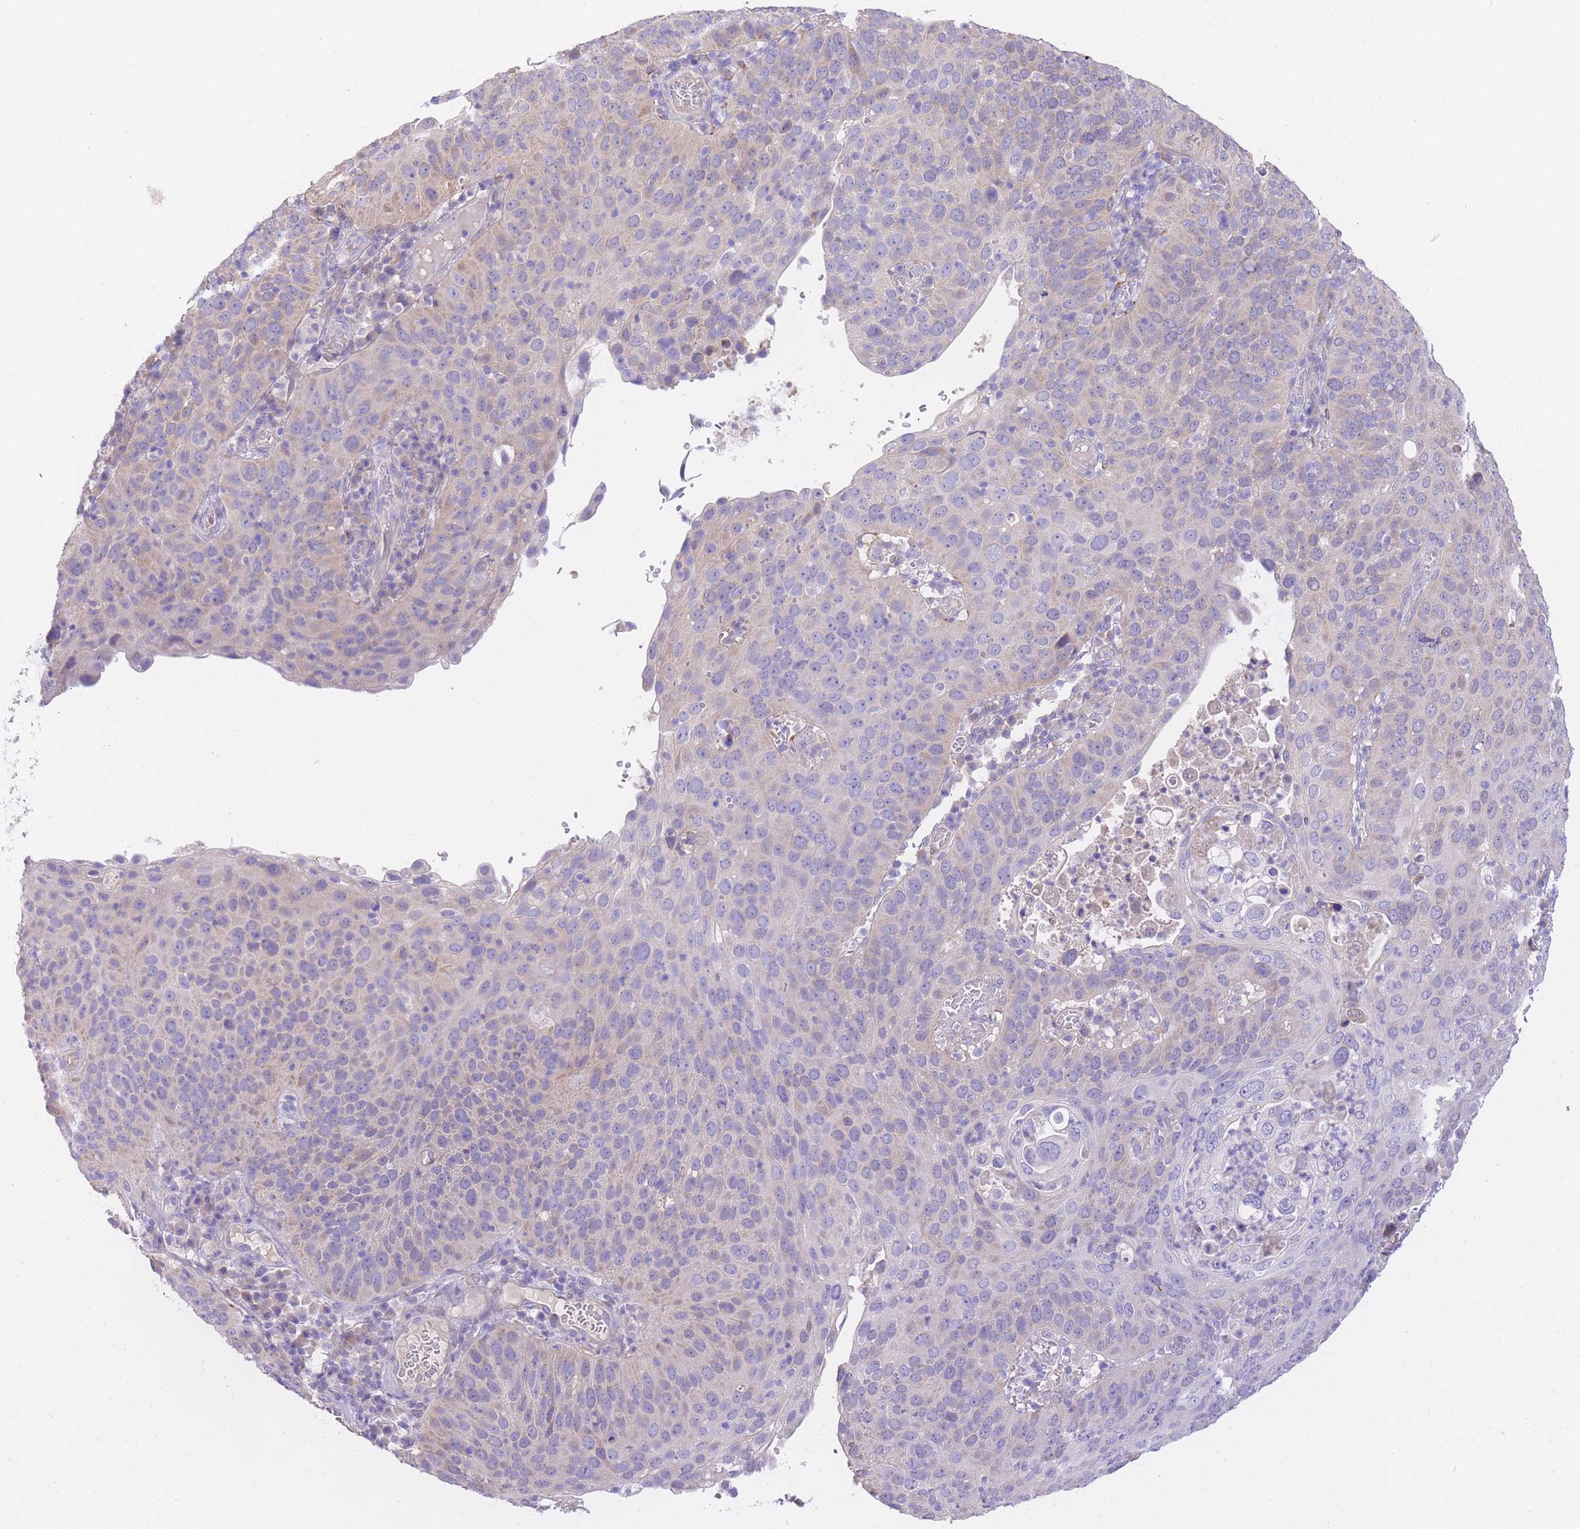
{"staining": {"intensity": "negative", "quantity": "none", "location": "none"}, "tissue": "cervical cancer", "cell_type": "Tumor cells", "image_type": "cancer", "snomed": [{"axis": "morphology", "description": "Squamous cell carcinoma, NOS"}, {"axis": "topography", "description": "Cervix"}], "caption": "There is no significant staining in tumor cells of squamous cell carcinoma (cervical).", "gene": "PGM1", "patient": {"sex": "female", "age": 36}}